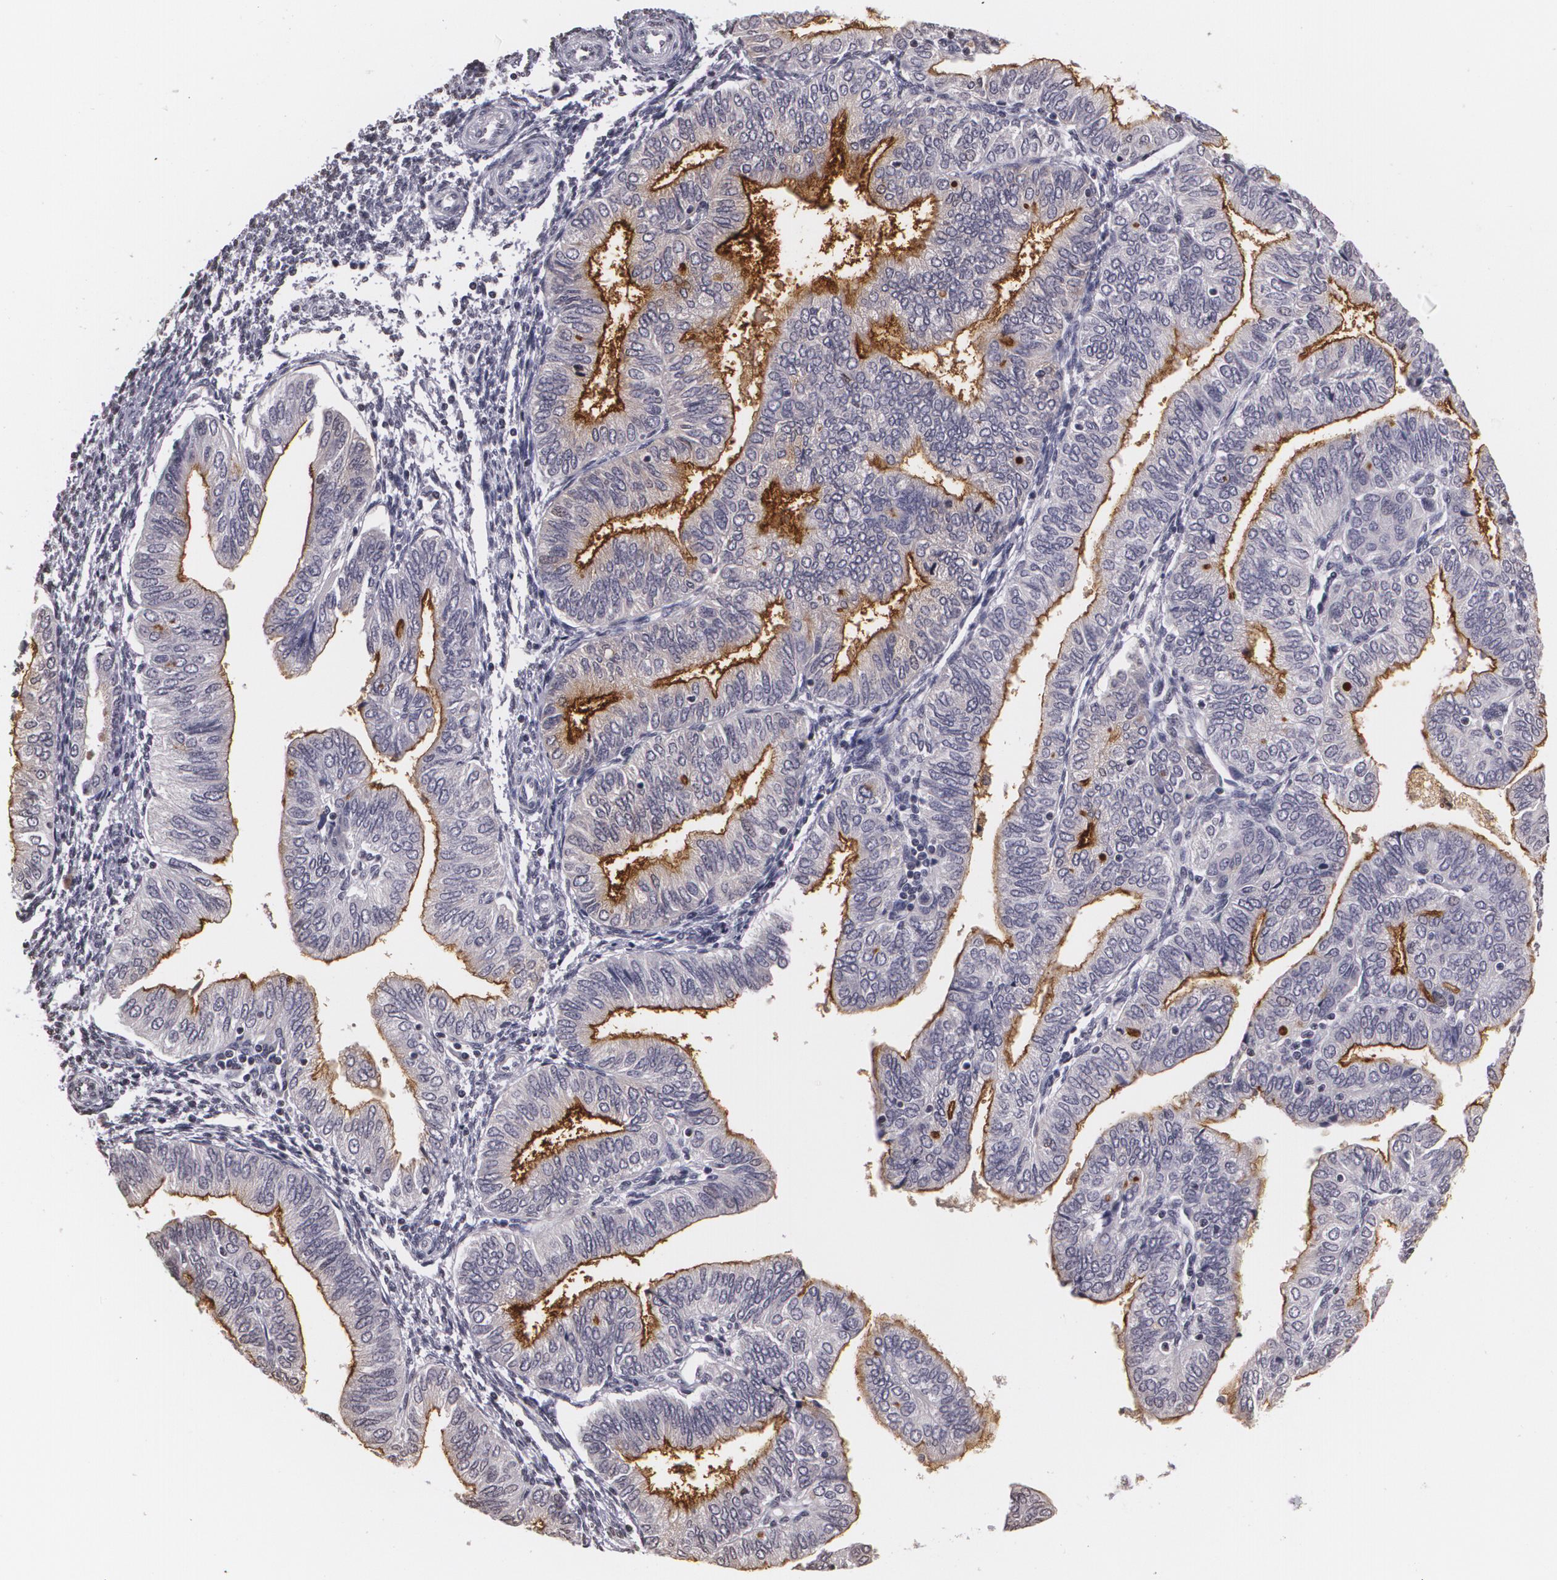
{"staining": {"intensity": "moderate", "quantity": ">75%", "location": "cytoplasmic/membranous"}, "tissue": "endometrial cancer", "cell_type": "Tumor cells", "image_type": "cancer", "snomed": [{"axis": "morphology", "description": "Adenocarcinoma, NOS"}, {"axis": "topography", "description": "Endometrium"}], "caption": "Immunohistochemistry (IHC) (DAB) staining of endometrial adenocarcinoma exhibits moderate cytoplasmic/membranous protein positivity in about >75% of tumor cells. (Stains: DAB (3,3'-diaminobenzidine) in brown, nuclei in blue, Microscopy: brightfield microscopy at high magnification).", "gene": "MUC1", "patient": {"sex": "female", "age": 51}}